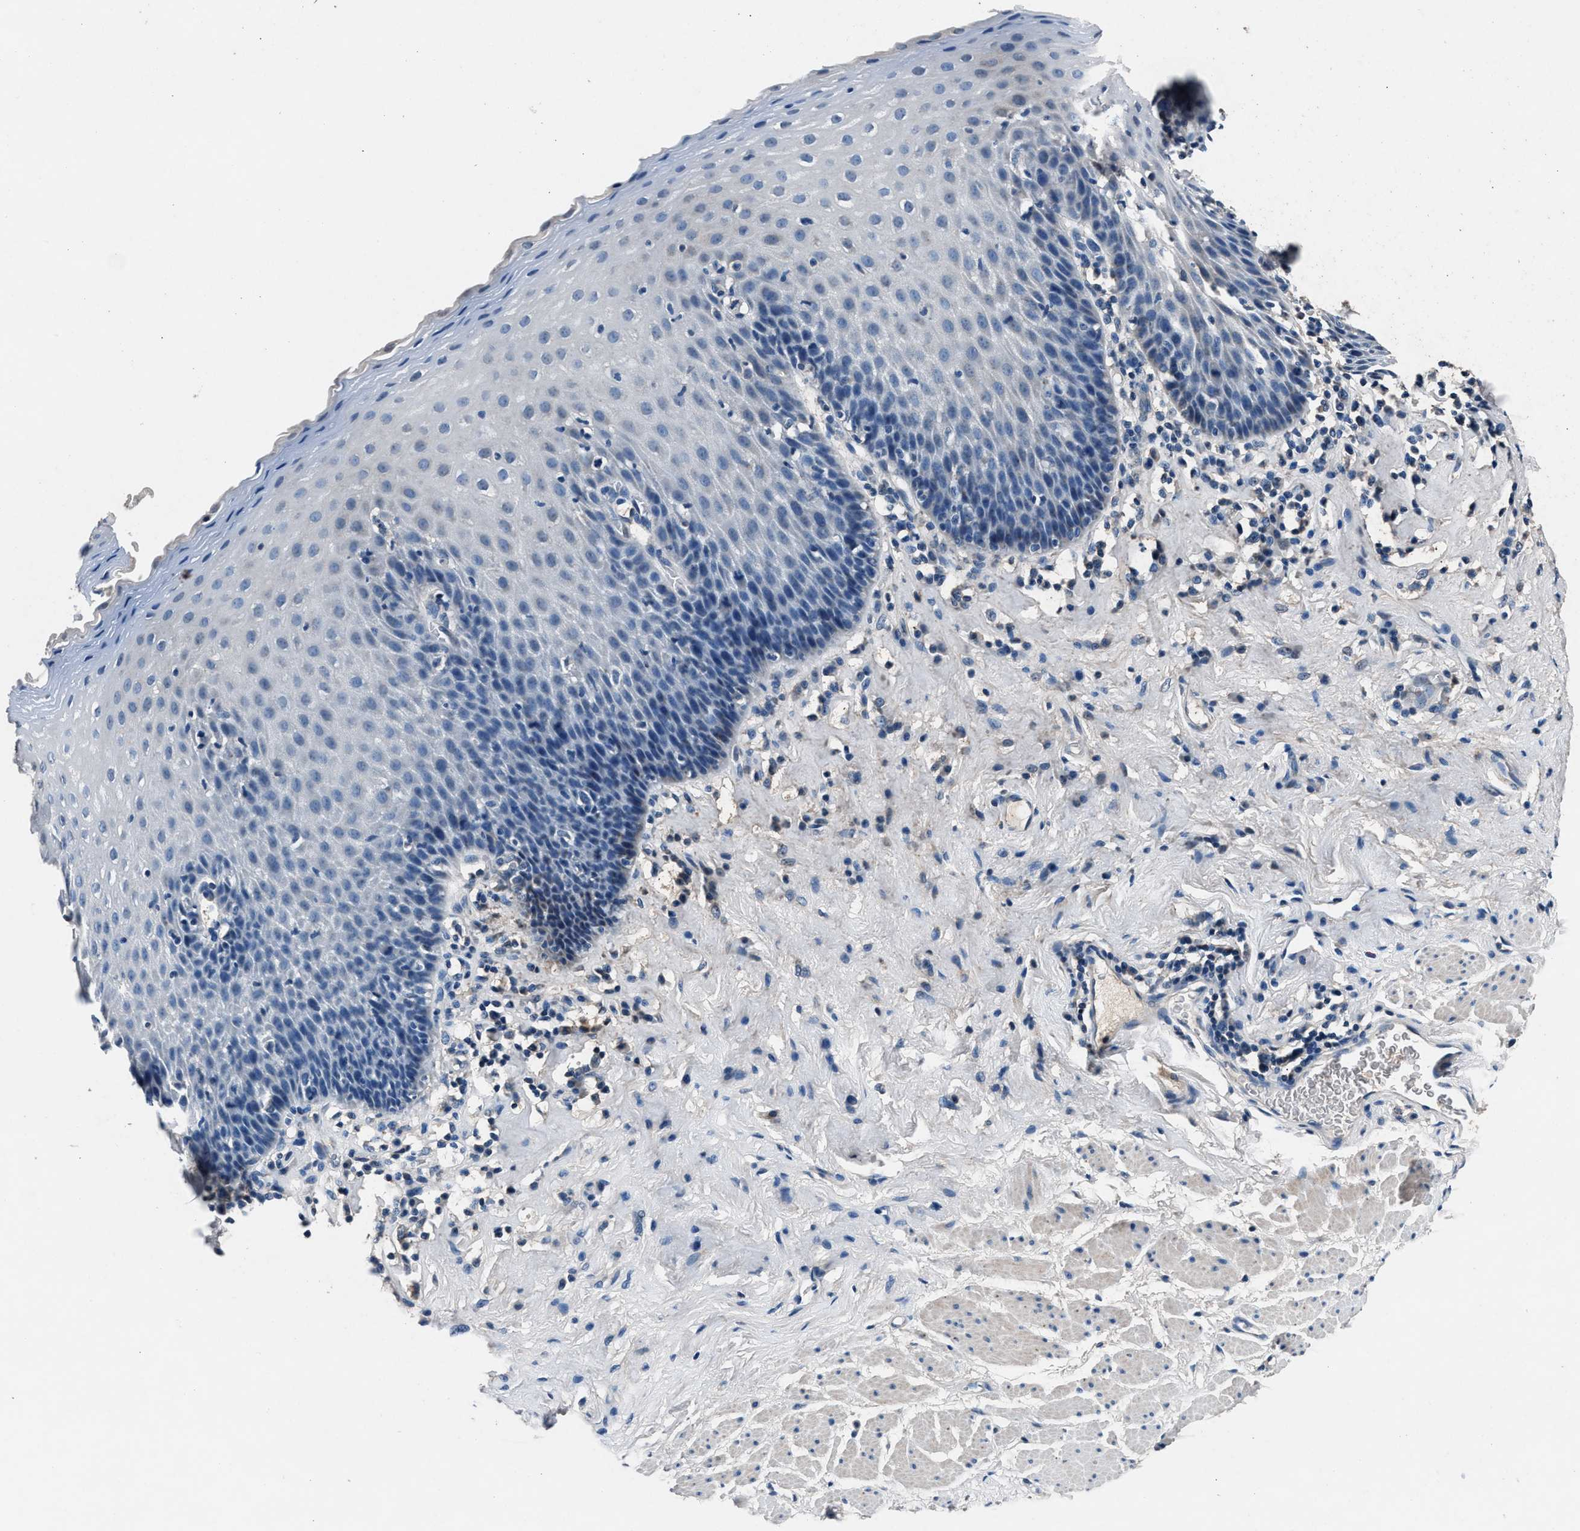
{"staining": {"intensity": "negative", "quantity": "none", "location": "none"}, "tissue": "esophagus", "cell_type": "Squamous epithelial cells", "image_type": "normal", "snomed": [{"axis": "morphology", "description": "Normal tissue, NOS"}, {"axis": "topography", "description": "Esophagus"}], "caption": "The IHC image has no significant expression in squamous epithelial cells of esophagus. The staining is performed using DAB brown chromogen with nuclei counter-stained in using hematoxylin.", "gene": "DENND6B", "patient": {"sex": "female", "age": 61}}